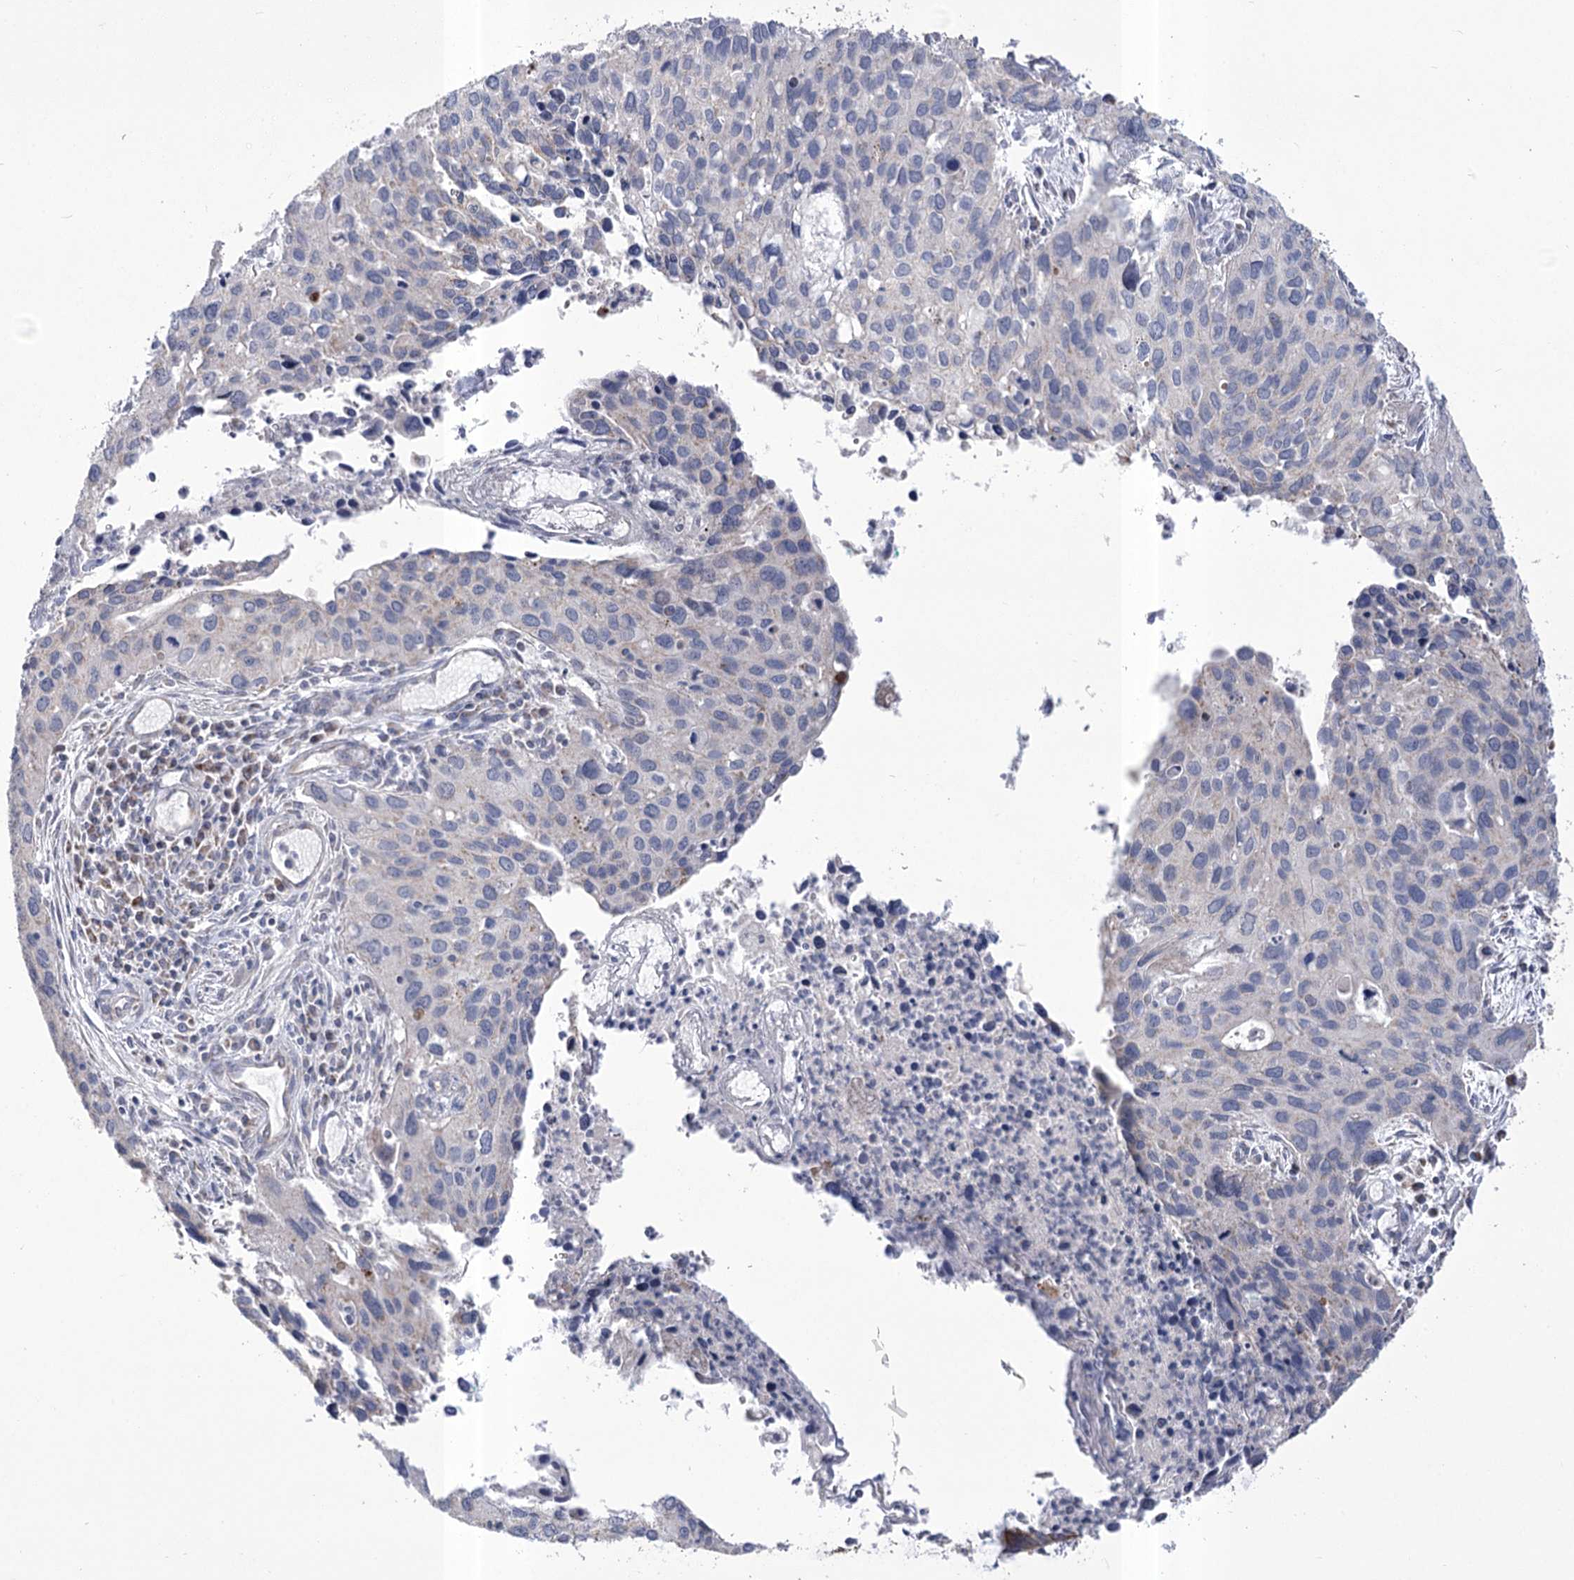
{"staining": {"intensity": "negative", "quantity": "none", "location": "none"}, "tissue": "cervical cancer", "cell_type": "Tumor cells", "image_type": "cancer", "snomed": [{"axis": "morphology", "description": "Squamous cell carcinoma, NOS"}, {"axis": "topography", "description": "Cervix"}], "caption": "A histopathology image of cervical cancer (squamous cell carcinoma) stained for a protein displays no brown staining in tumor cells.", "gene": "PDHB", "patient": {"sex": "female", "age": 55}}